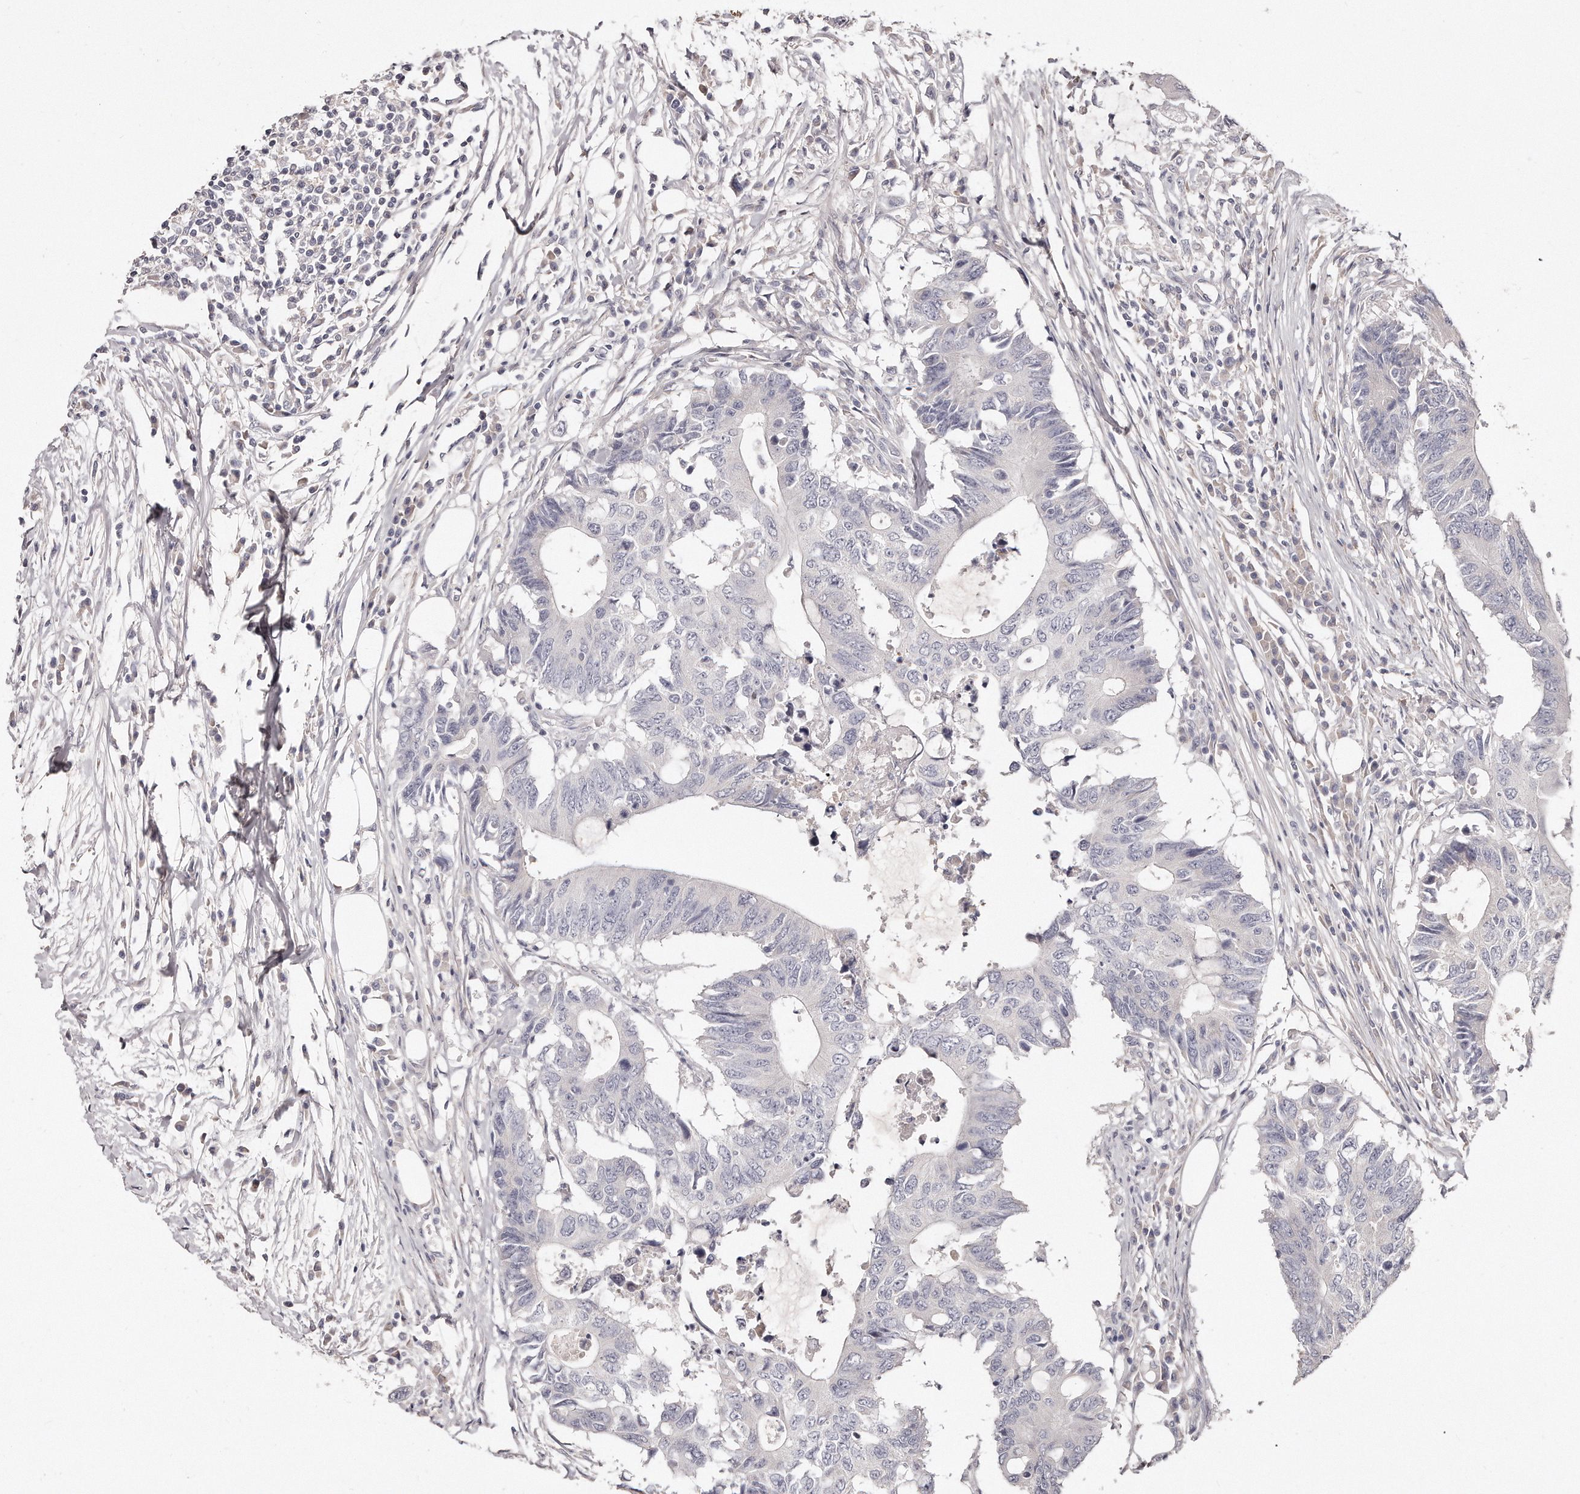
{"staining": {"intensity": "negative", "quantity": "none", "location": "none"}, "tissue": "colorectal cancer", "cell_type": "Tumor cells", "image_type": "cancer", "snomed": [{"axis": "morphology", "description": "Adenocarcinoma, NOS"}, {"axis": "topography", "description": "Colon"}], "caption": "DAB immunohistochemical staining of human colorectal cancer (adenocarcinoma) reveals no significant staining in tumor cells.", "gene": "TTLL4", "patient": {"sex": "male", "age": 71}}